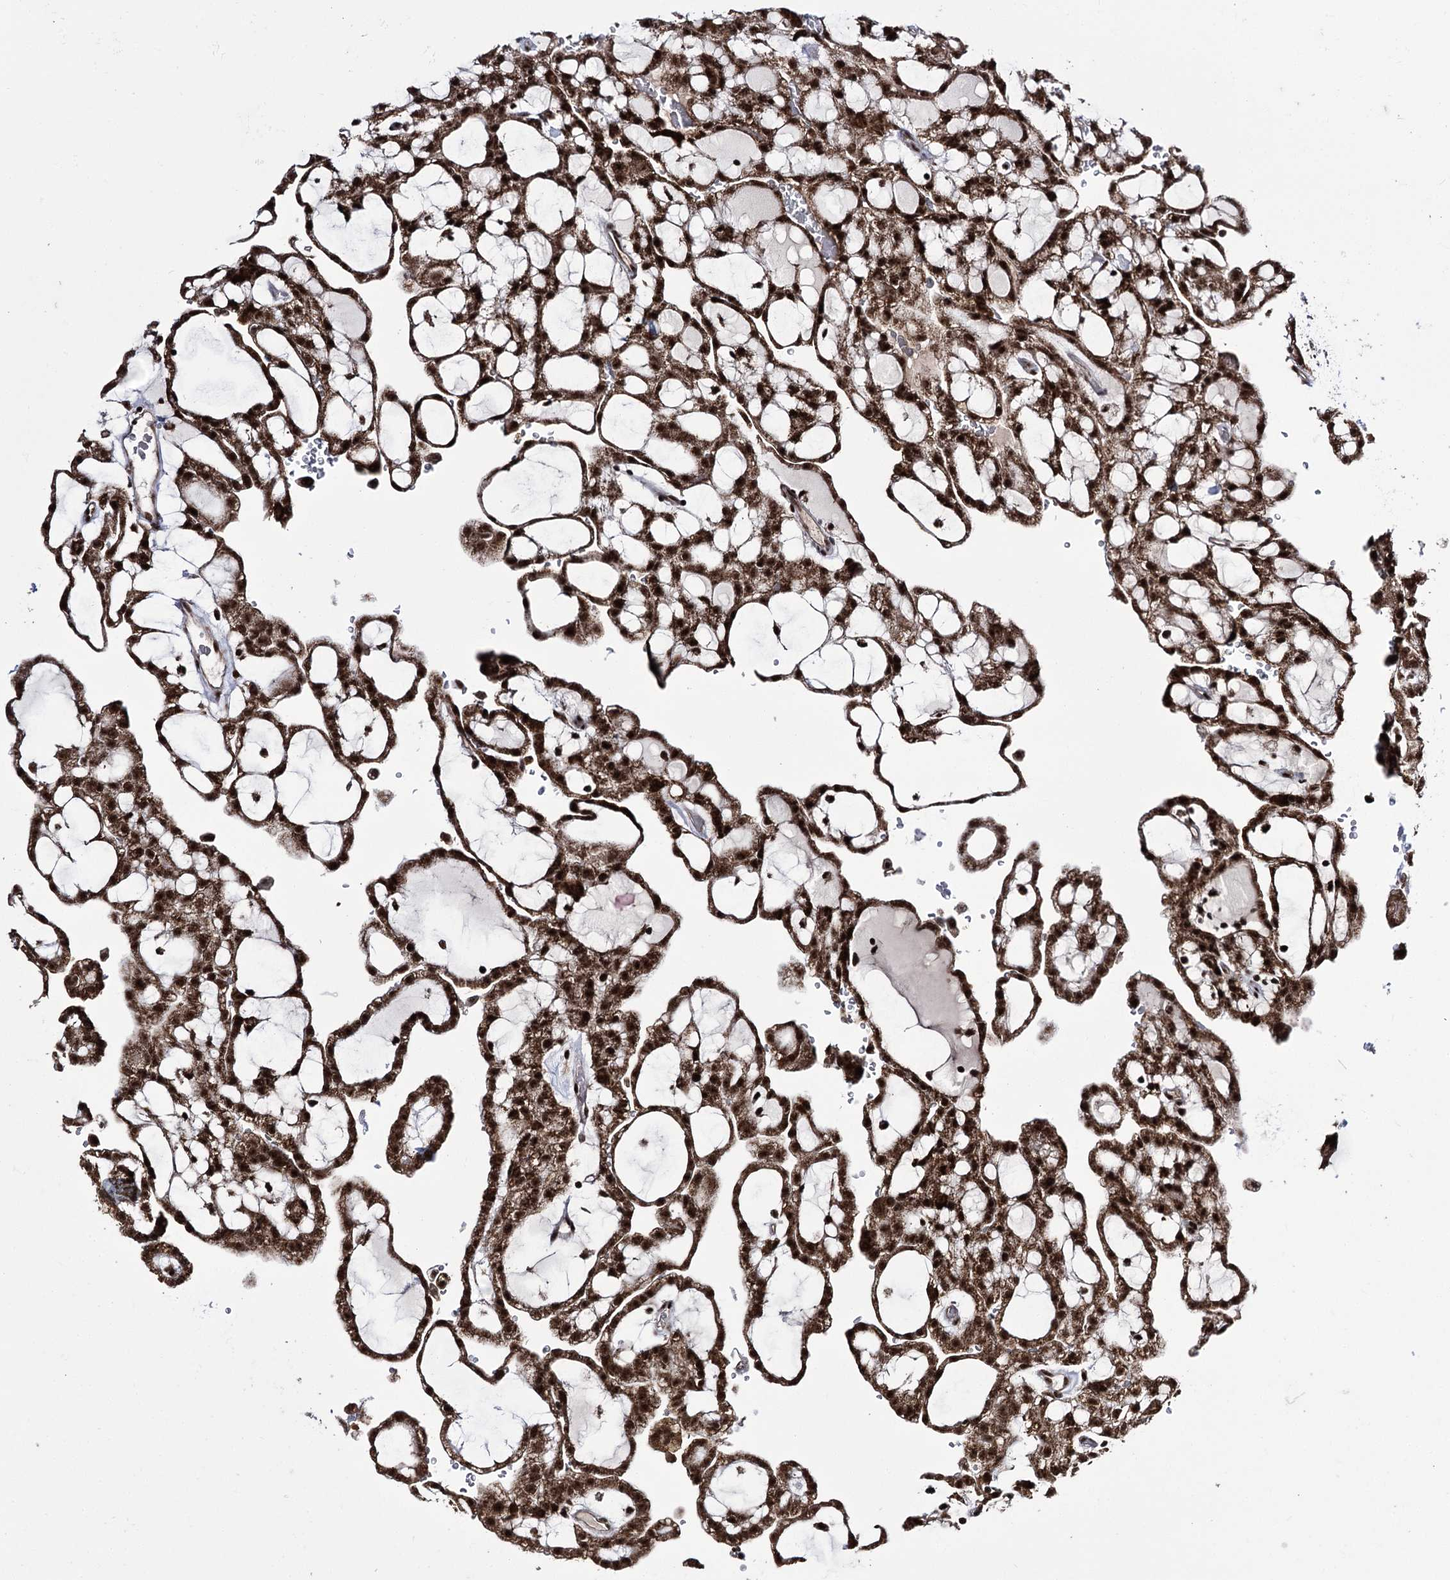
{"staining": {"intensity": "strong", "quantity": ">75%", "location": "cytoplasmic/membranous,nuclear"}, "tissue": "renal cancer", "cell_type": "Tumor cells", "image_type": "cancer", "snomed": [{"axis": "morphology", "description": "Adenocarcinoma, NOS"}, {"axis": "topography", "description": "Kidney"}], "caption": "A brown stain shows strong cytoplasmic/membranous and nuclear positivity of a protein in human renal cancer (adenocarcinoma) tumor cells.", "gene": "PRPF40A", "patient": {"sex": "male", "age": 63}}